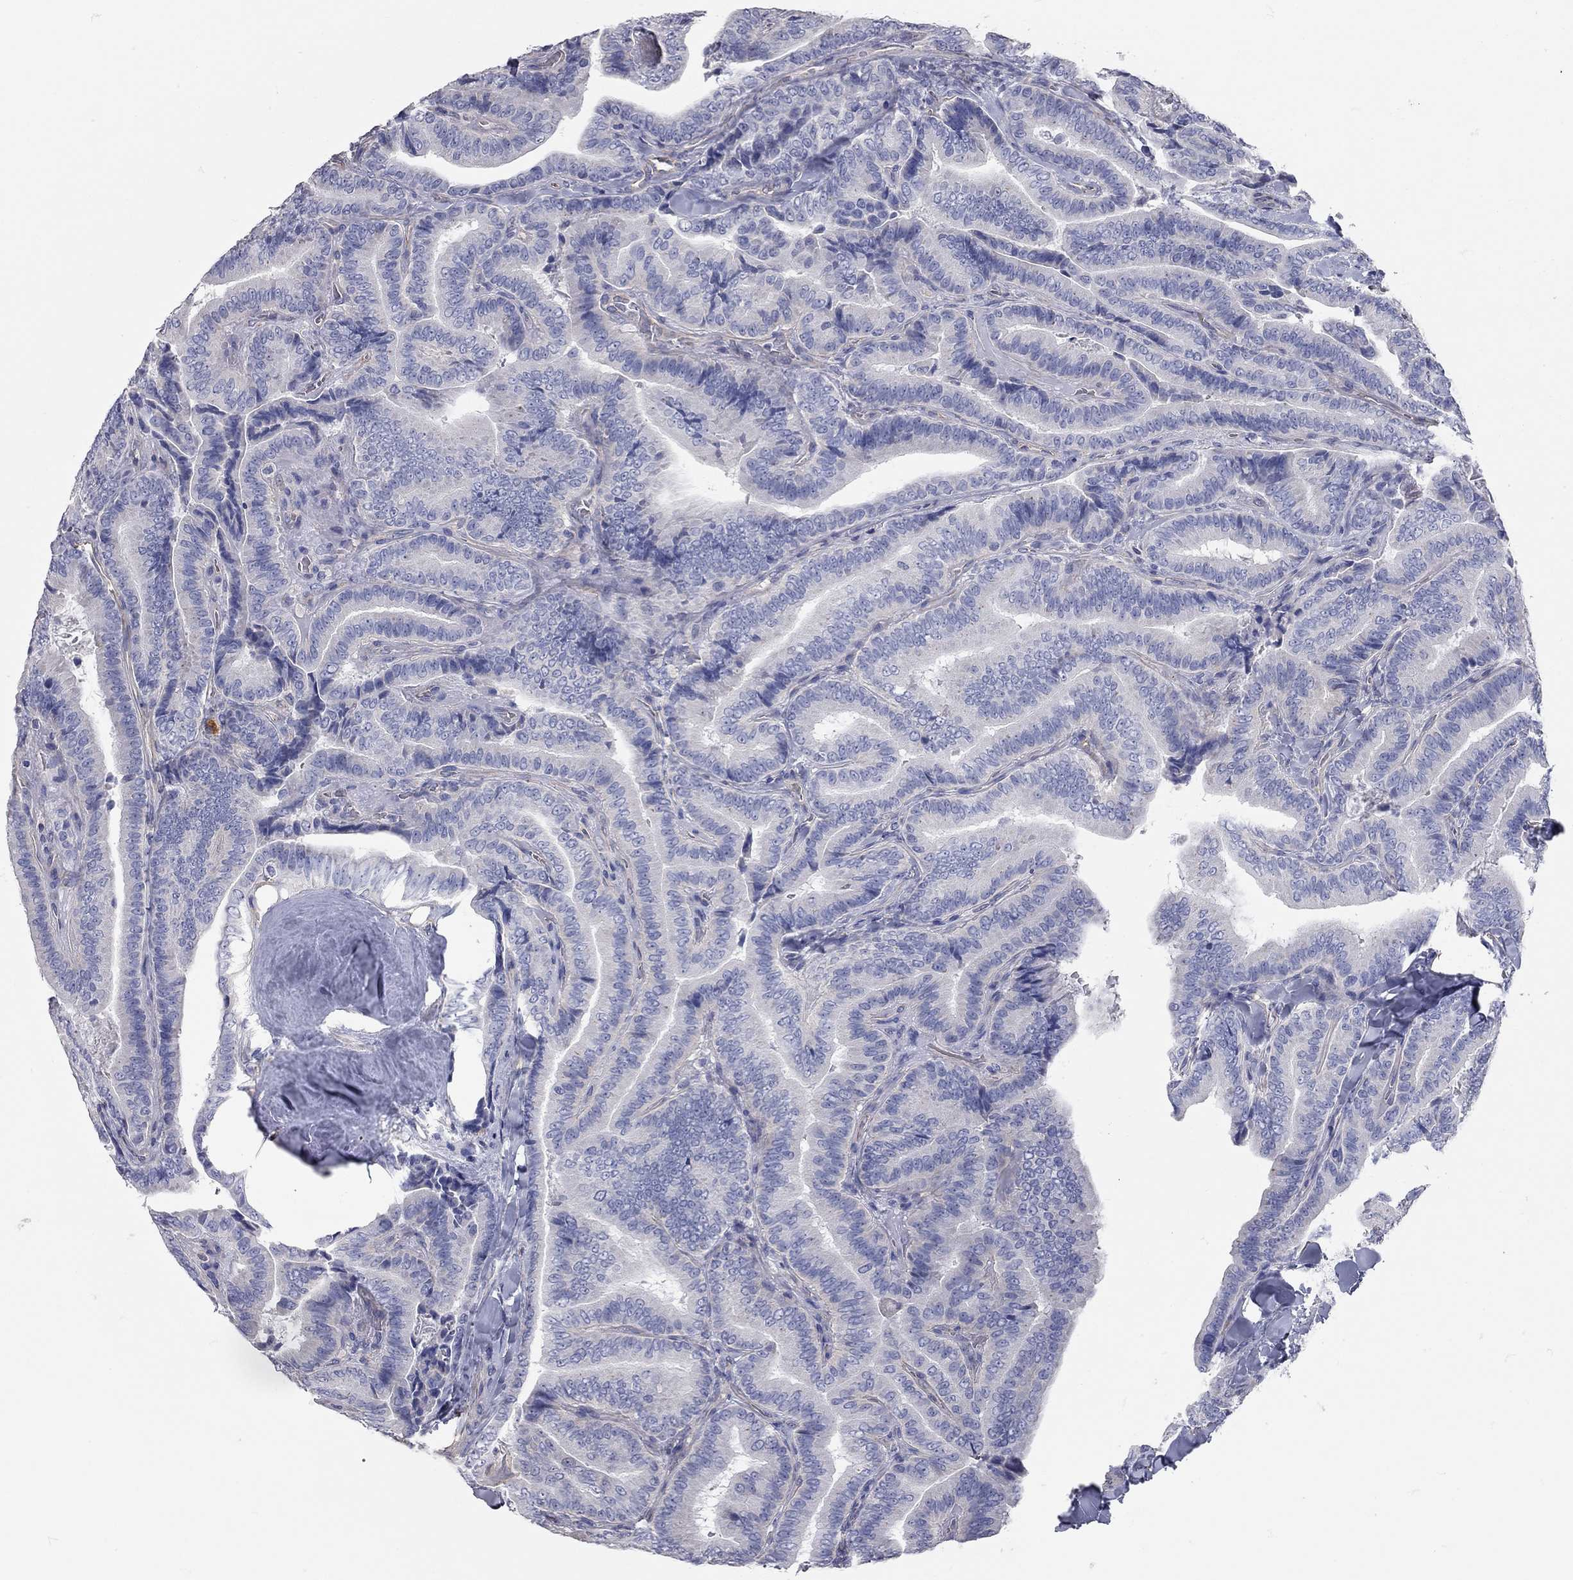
{"staining": {"intensity": "negative", "quantity": "none", "location": "none"}, "tissue": "thyroid cancer", "cell_type": "Tumor cells", "image_type": "cancer", "snomed": [{"axis": "morphology", "description": "Papillary adenocarcinoma, NOS"}, {"axis": "topography", "description": "Thyroid gland"}], "caption": "There is no significant expression in tumor cells of thyroid cancer. (Brightfield microscopy of DAB (3,3'-diaminobenzidine) immunohistochemistry at high magnification).", "gene": "C10orf90", "patient": {"sex": "male", "age": 61}}